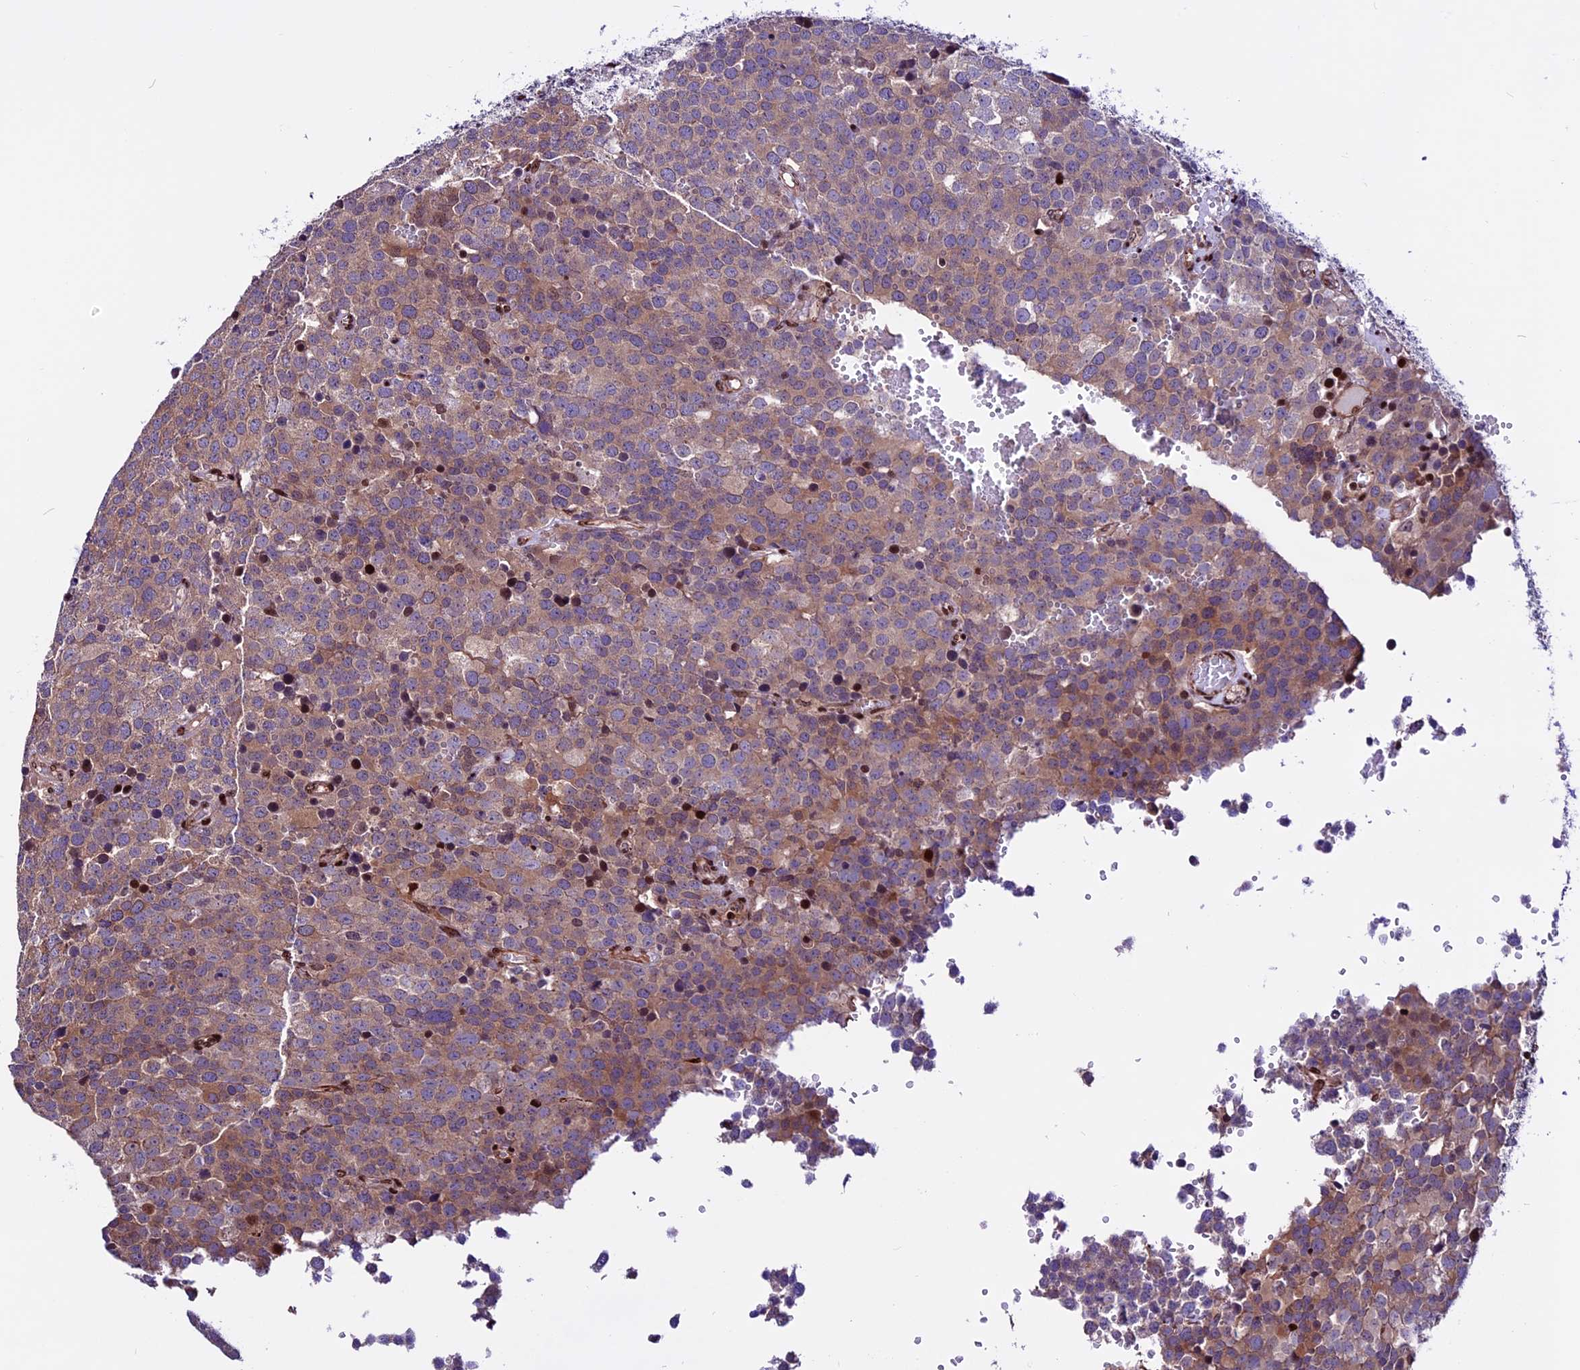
{"staining": {"intensity": "weak", "quantity": ">75%", "location": "cytoplasmic/membranous"}, "tissue": "testis cancer", "cell_type": "Tumor cells", "image_type": "cancer", "snomed": [{"axis": "morphology", "description": "Seminoma, NOS"}, {"axis": "topography", "description": "Testis"}], "caption": "An immunohistochemistry photomicrograph of tumor tissue is shown. Protein staining in brown highlights weak cytoplasmic/membranous positivity in testis seminoma within tumor cells.", "gene": "RINL", "patient": {"sex": "male", "age": 71}}